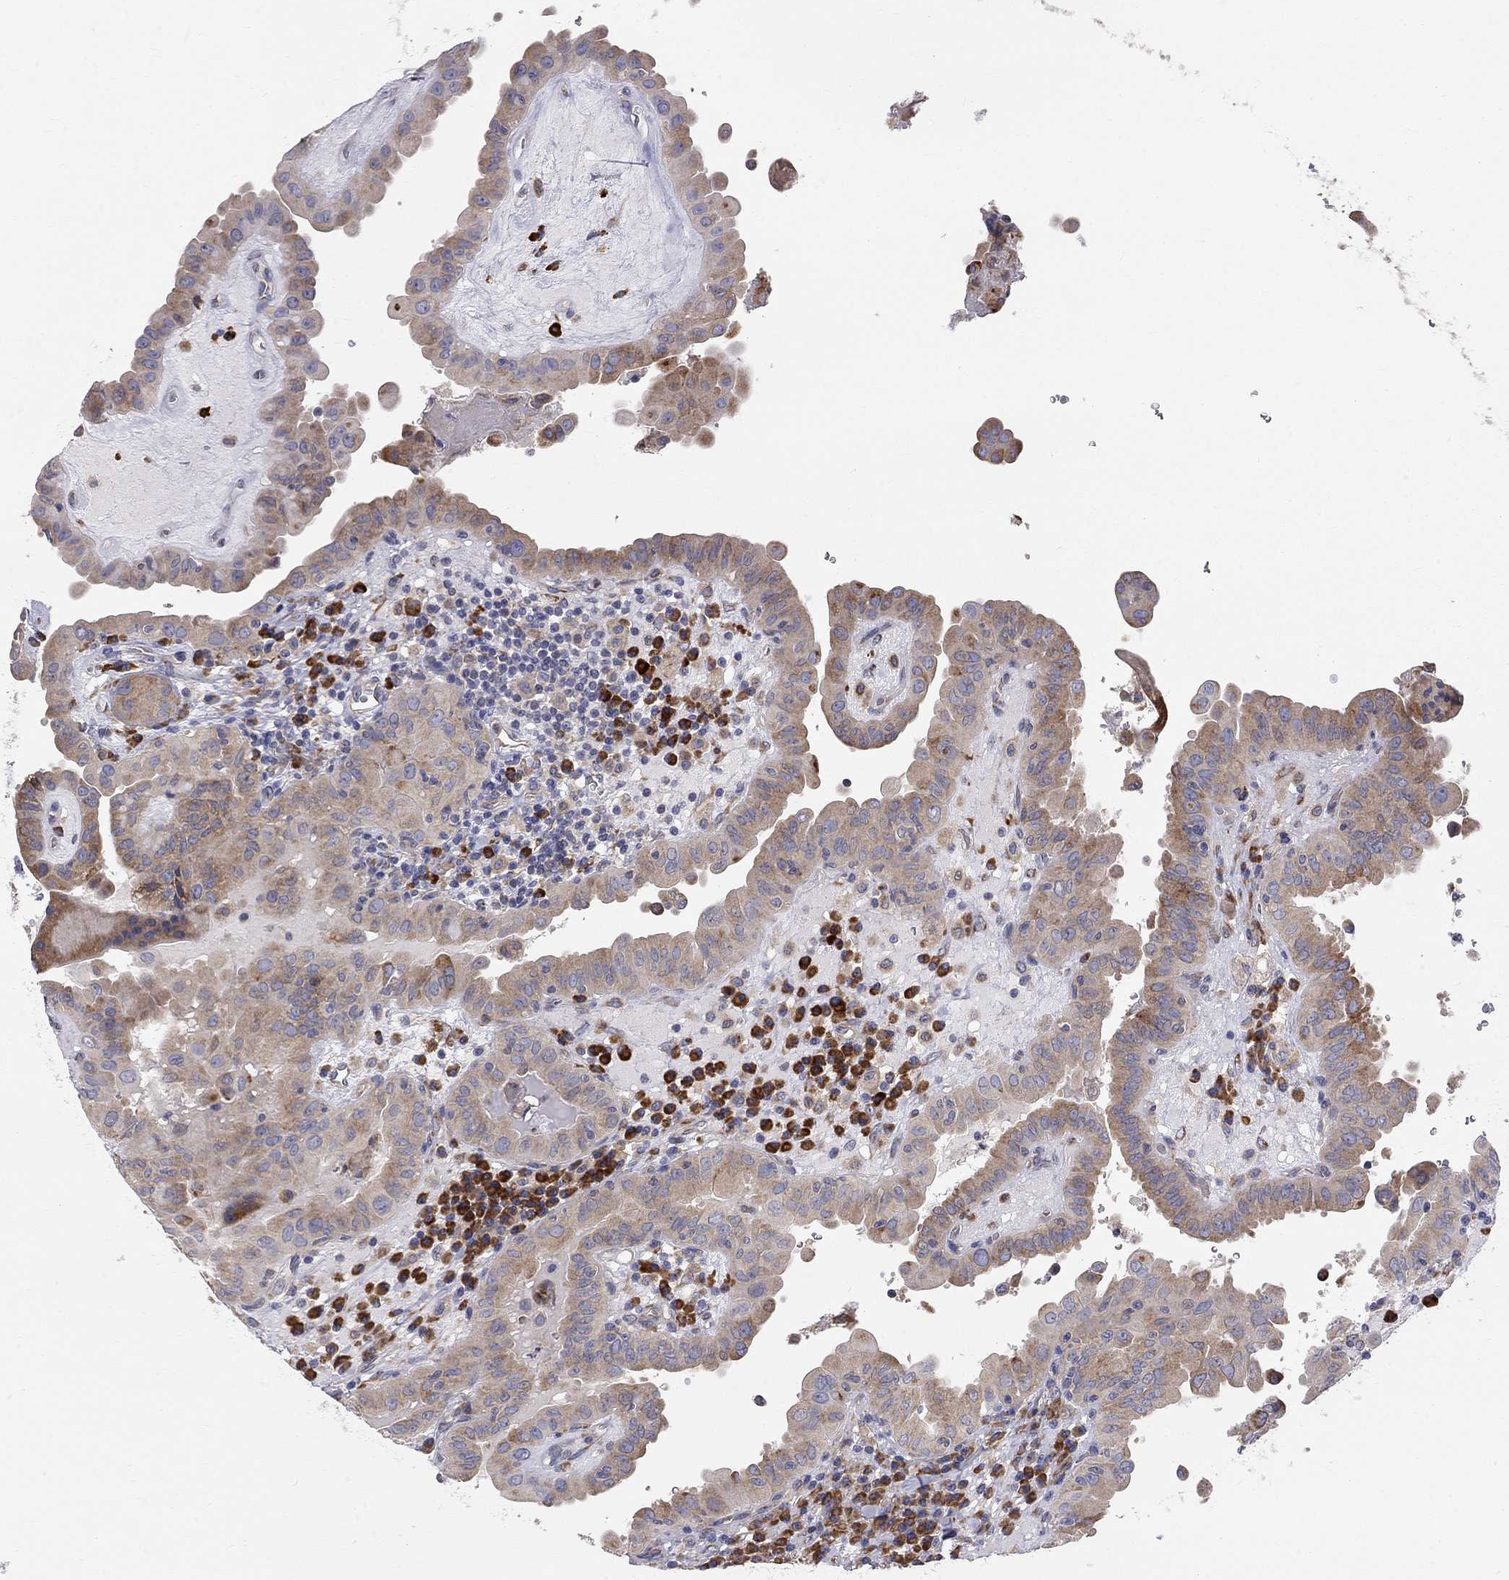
{"staining": {"intensity": "weak", "quantity": ">75%", "location": "cytoplasmic/membranous"}, "tissue": "thyroid cancer", "cell_type": "Tumor cells", "image_type": "cancer", "snomed": [{"axis": "morphology", "description": "Papillary adenocarcinoma, NOS"}, {"axis": "topography", "description": "Thyroid gland"}], "caption": "Approximately >75% of tumor cells in human thyroid cancer display weak cytoplasmic/membranous protein expression as visualized by brown immunohistochemical staining.", "gene": "CASTOR1", "patient": {"sex": "female", "age": 37}}